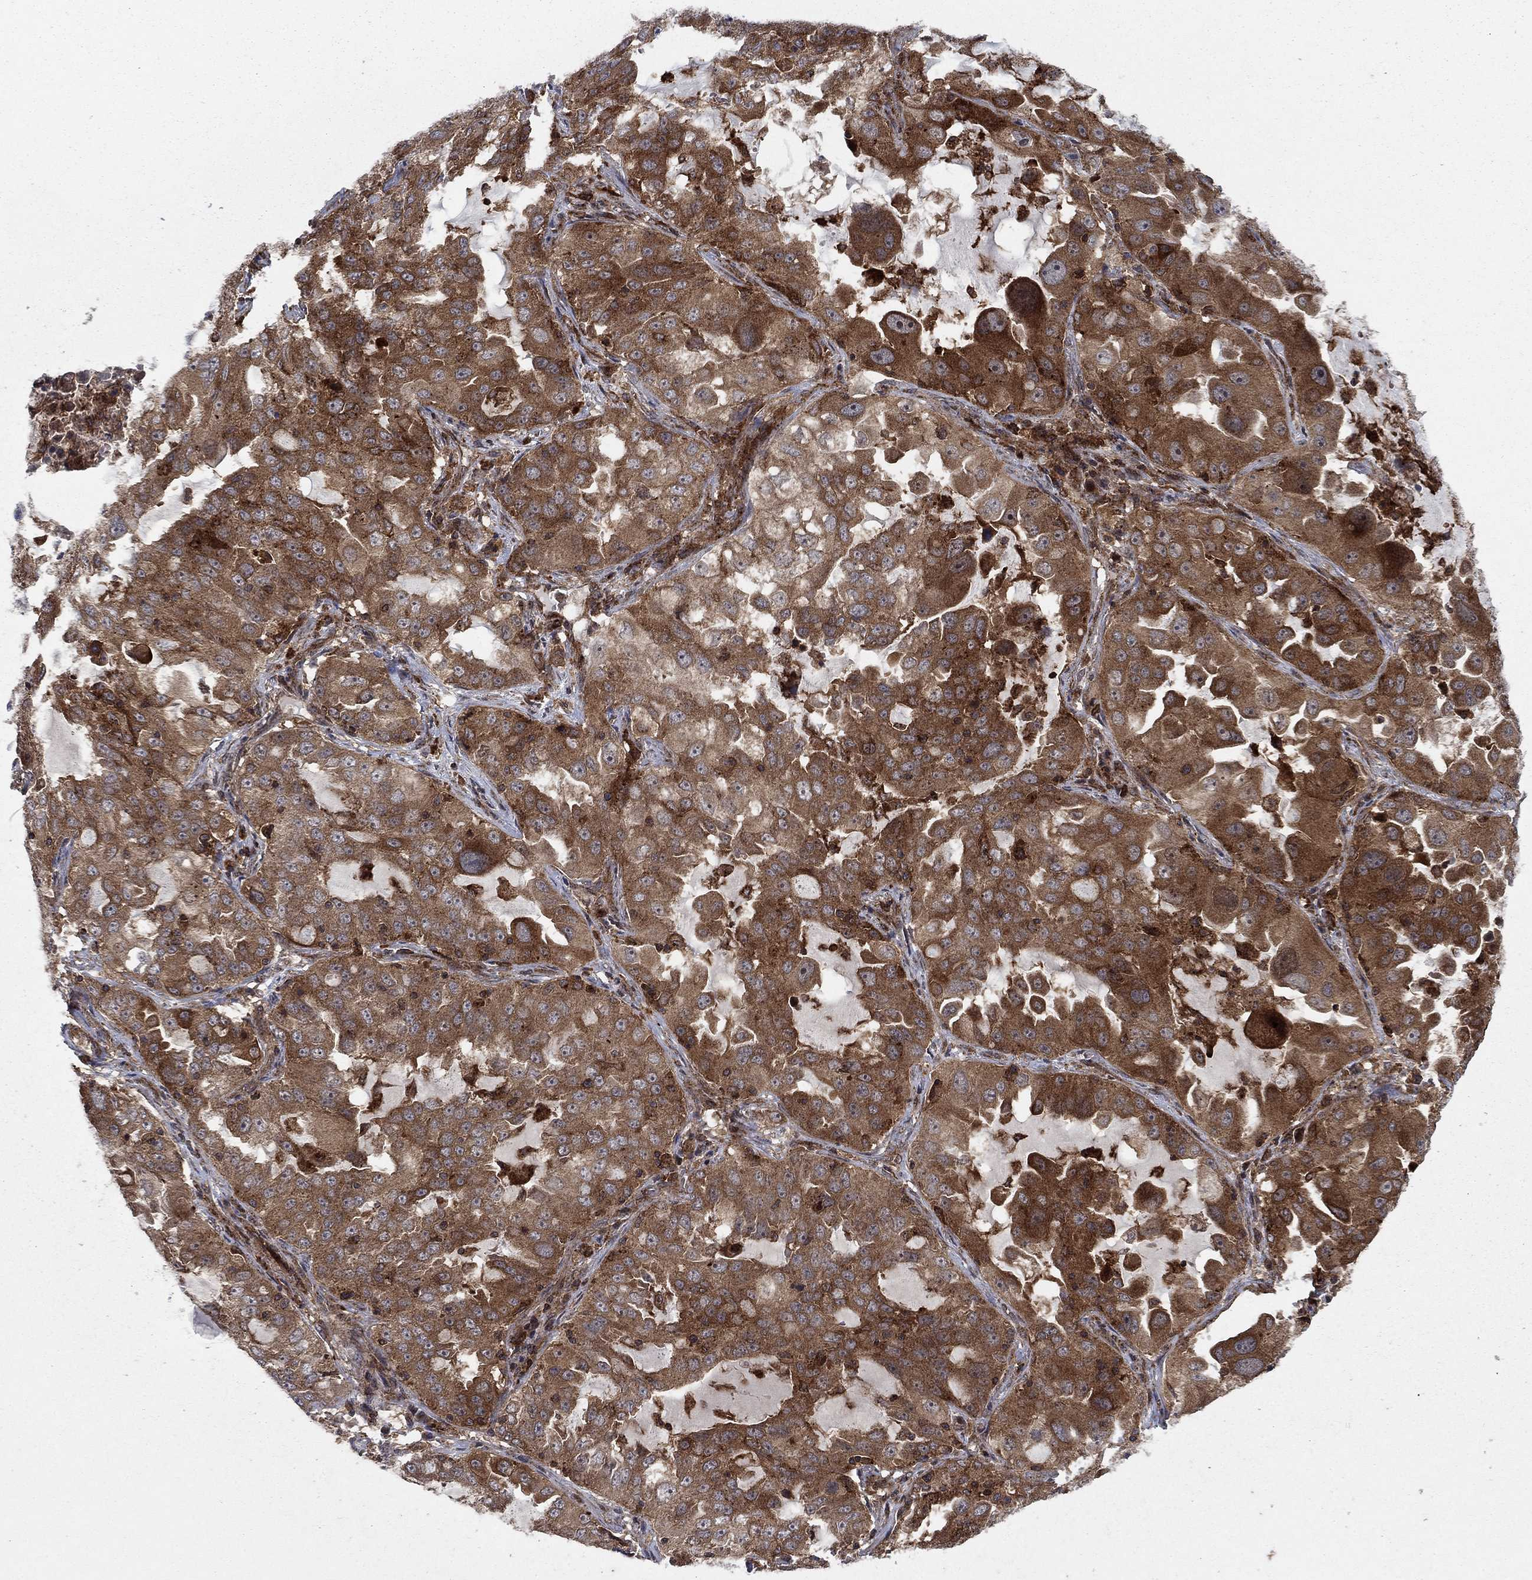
{"staining": {"intensity": "strong", "quantity": "25%-75%", "location": "cytoplasmic/membranous"}, "tissue": "lung cancer", "cell_type": "Tumor cells", "image_type": "cancer", "snomed": [{"axis": "morphology", "description": "Adenocarcinoma, NOS"}, {"axis": "topography", "description": "Lung"}], "caption": "Immunohistochemistry (IHC) of human lung adenocarcinoma exhibits high levels of strong cytoplasmic/membranous staining in about 25%-75% of tumor cells. (IHC, brightfield microscopy, high magnification).", "gene": "IFI35", "patient": {"sex": "female", "age": 61}}